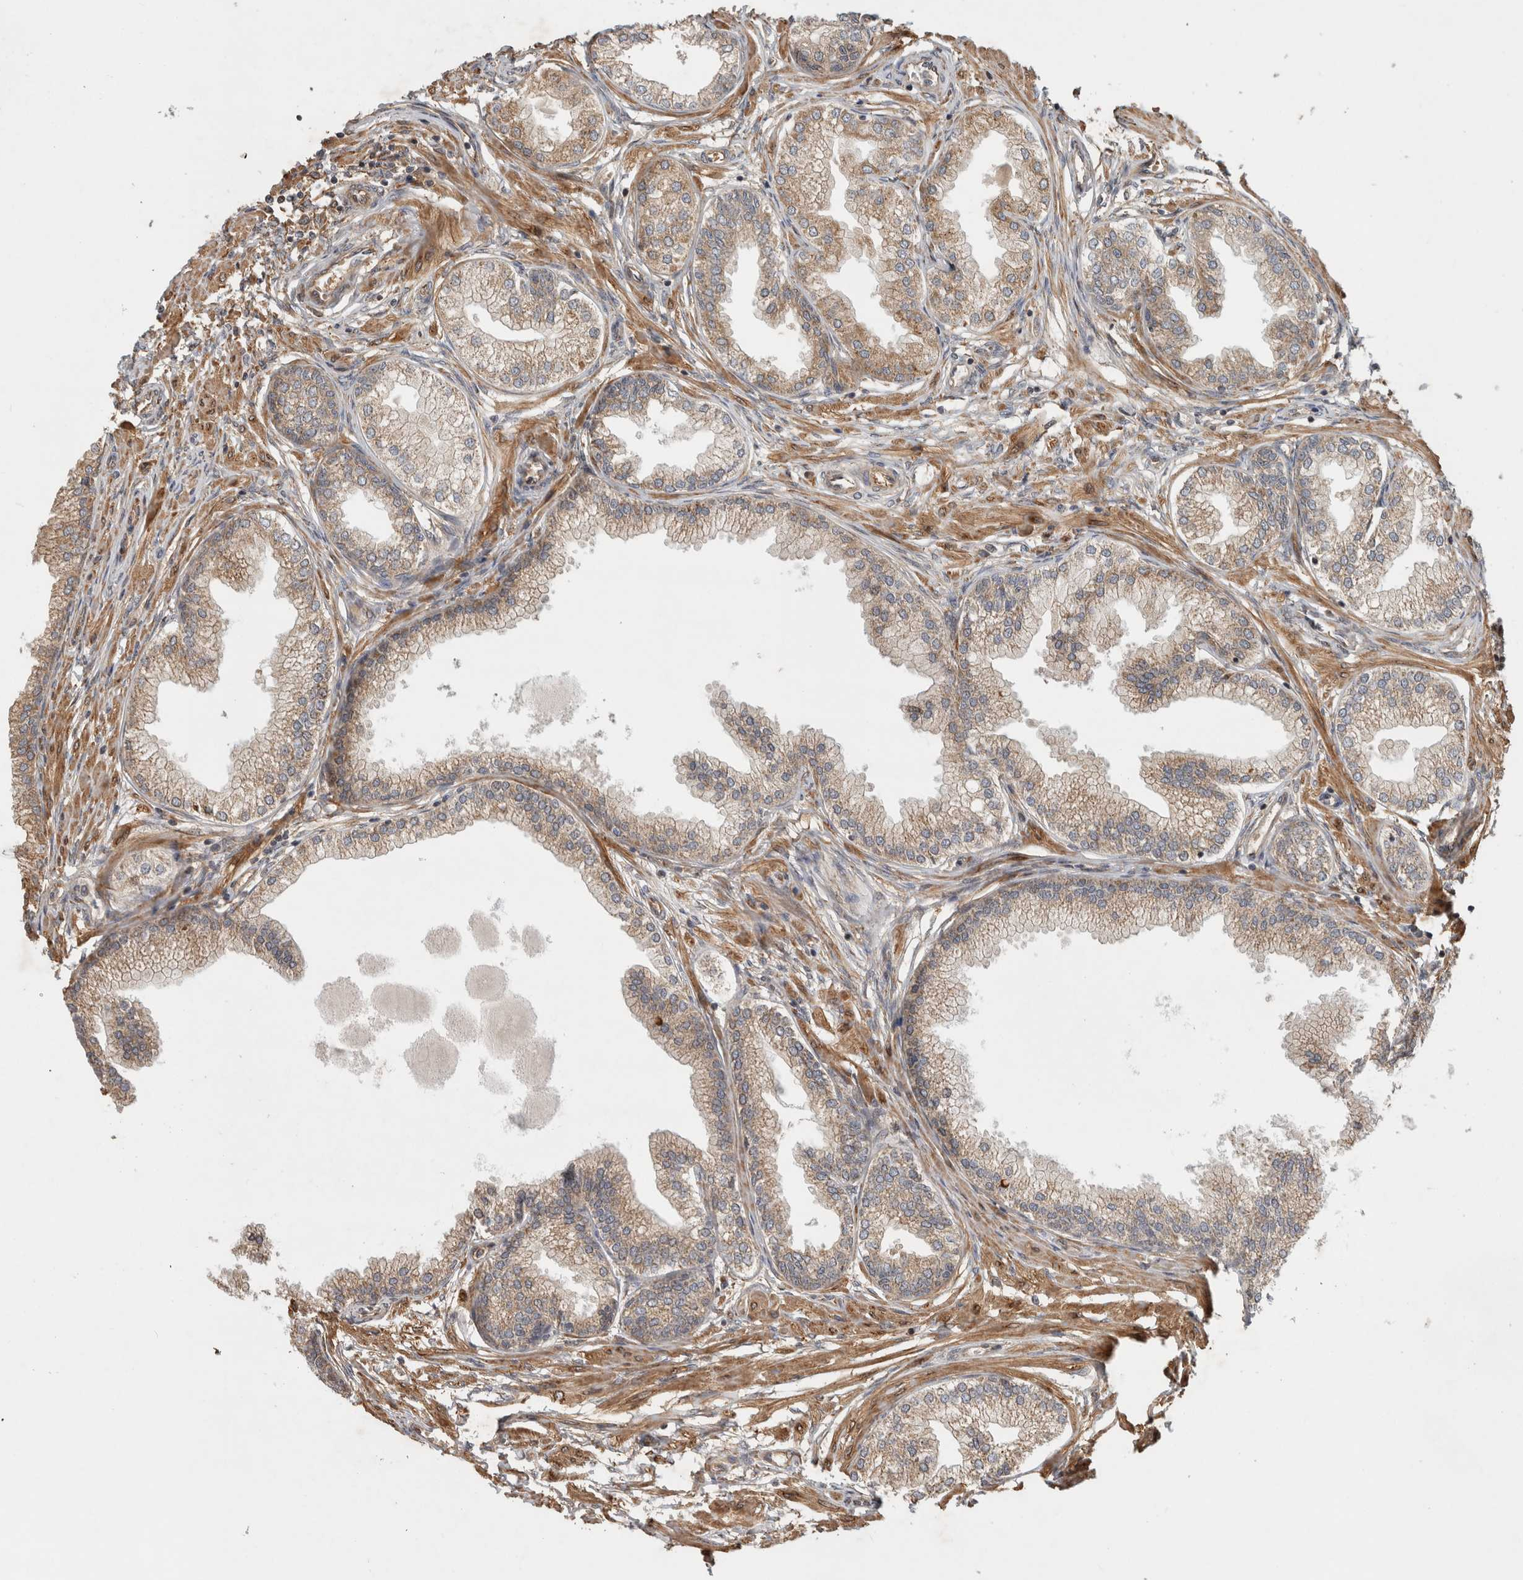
{"staining": {"intensity": "moderate", "quantity": ">75%", "location": "cytoplasmic/membranous"}, "tissue": "prostate", "cell_type": "Glandular cells", "image_type": "normal", "snomed": [{"axis": "morphology", "description": "Normal tissue, NOS"}, {"axis": "morphology", "description": "Urothelial carcinoma, Low grade"}, {"axis": "topography", "description": "Urinary bladder"}, {"axis": "topography", "description": "Prostate"}], "caption": "This micrograph displays unremarkable prostate stained with immunohistochemistry (IHC) to label a protein in brown. The cytoplasmic/membranous of glandular cells show moderate positivity for the protein. Nuclei are counter-stained blue.", "gene": "TUBD1", "patient": {"sex": "male", "age": 60}}